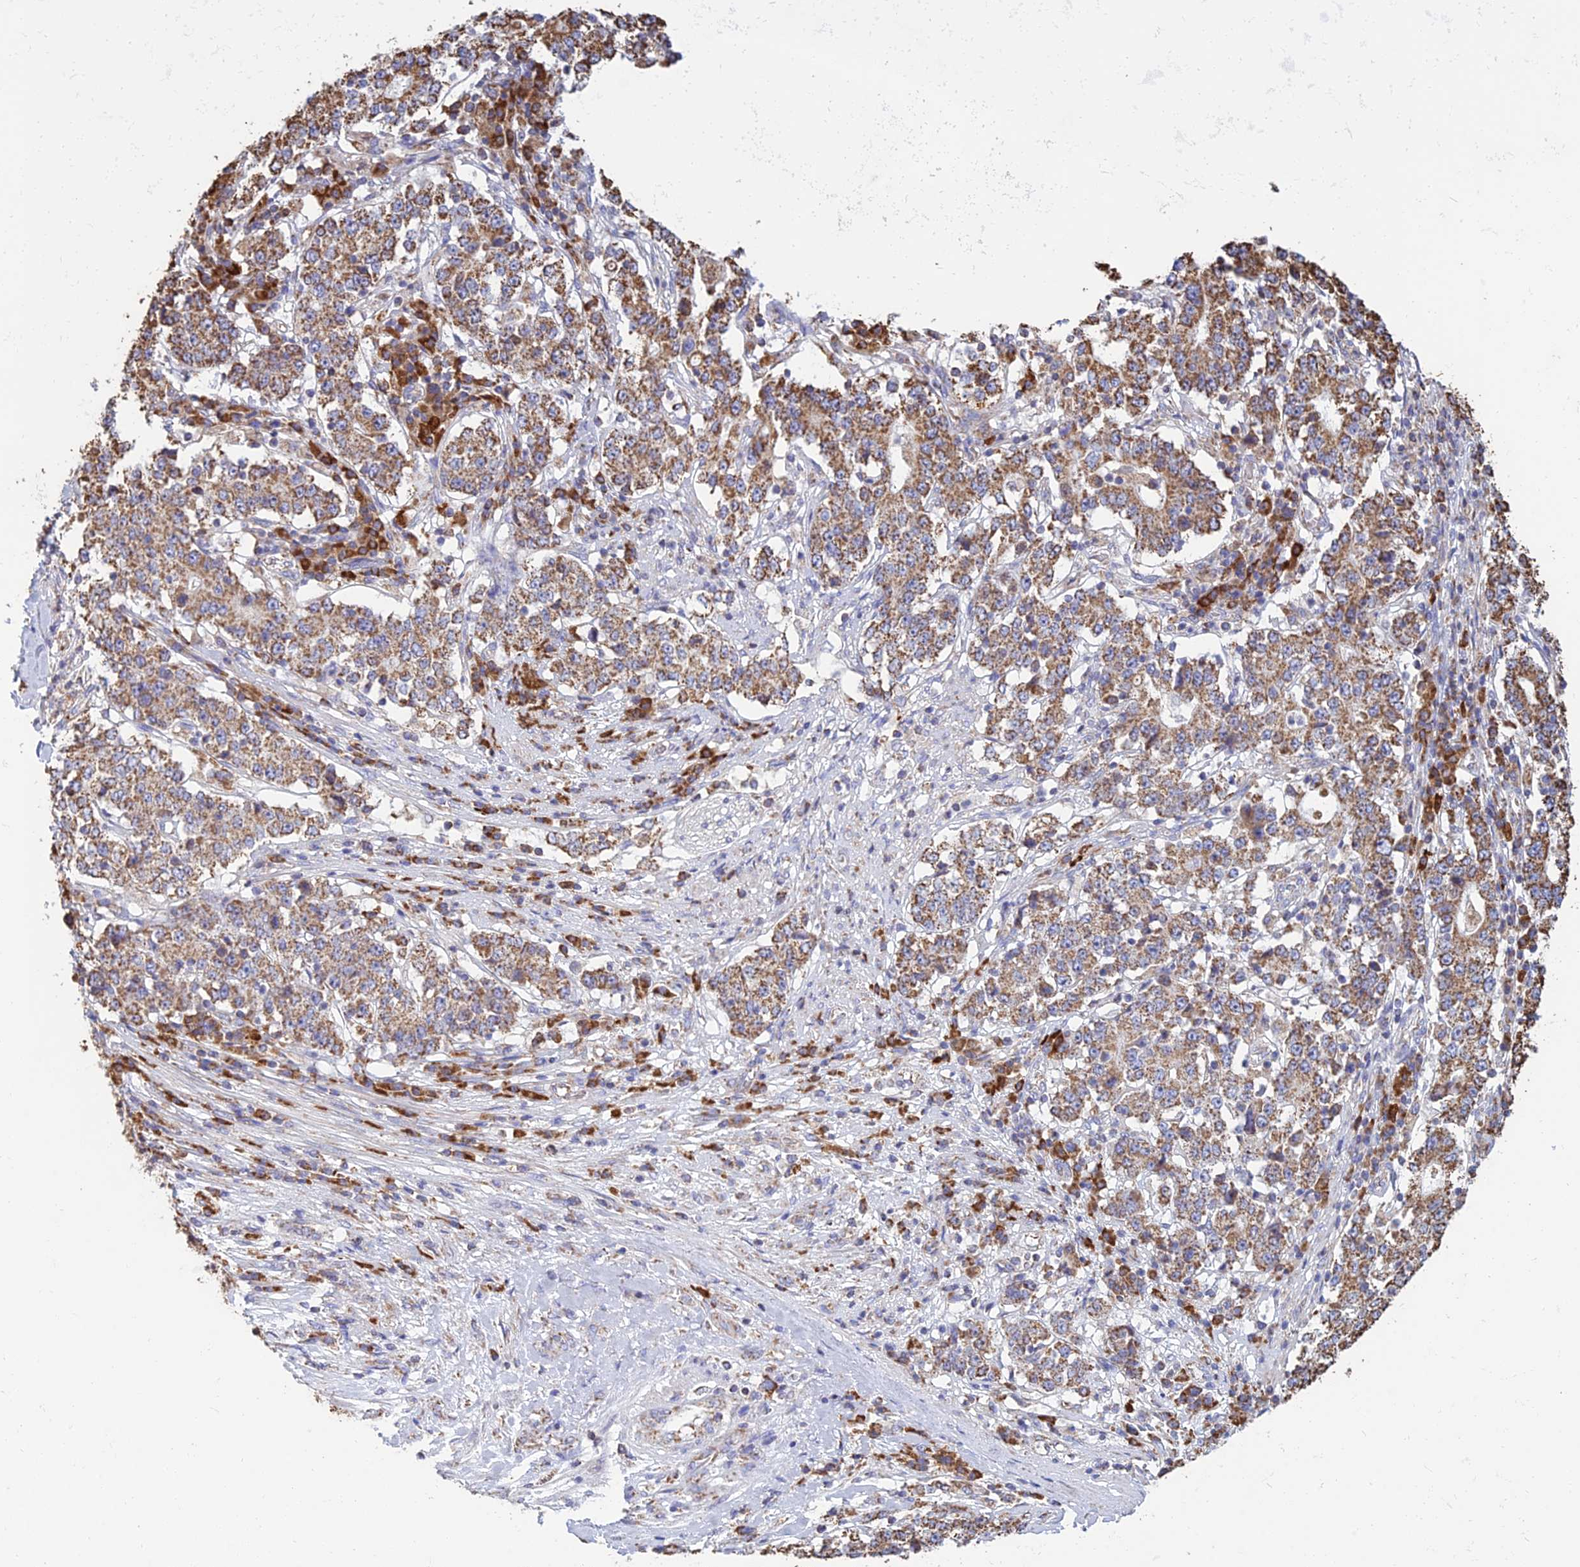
{"staining": {"intensity": "moderate", "quantity": ">75%", "location": "cytoplasmic/membranous"}, "tissue": "stomach cancer", "cell_type": "Tumor cells", "image_type": "cancer", "snomed": [{"axis": "morphology", "description": "Adenocarcinoma, NOS"}, {"axis": "topography", "description": "Stomach"}], "caption": "An IHC photomicrograph of tumor tissue is shown. Protein staining in brown shows moderate cytoplasmic/membranous positivity in stomach cancer (adenocarcinoma) within tumor cells. The protein of interest is shown in brown color, while the nuclei are stained blue.", "gene": "OR2W3", "patient": {"sex": "male", "age": 59}}